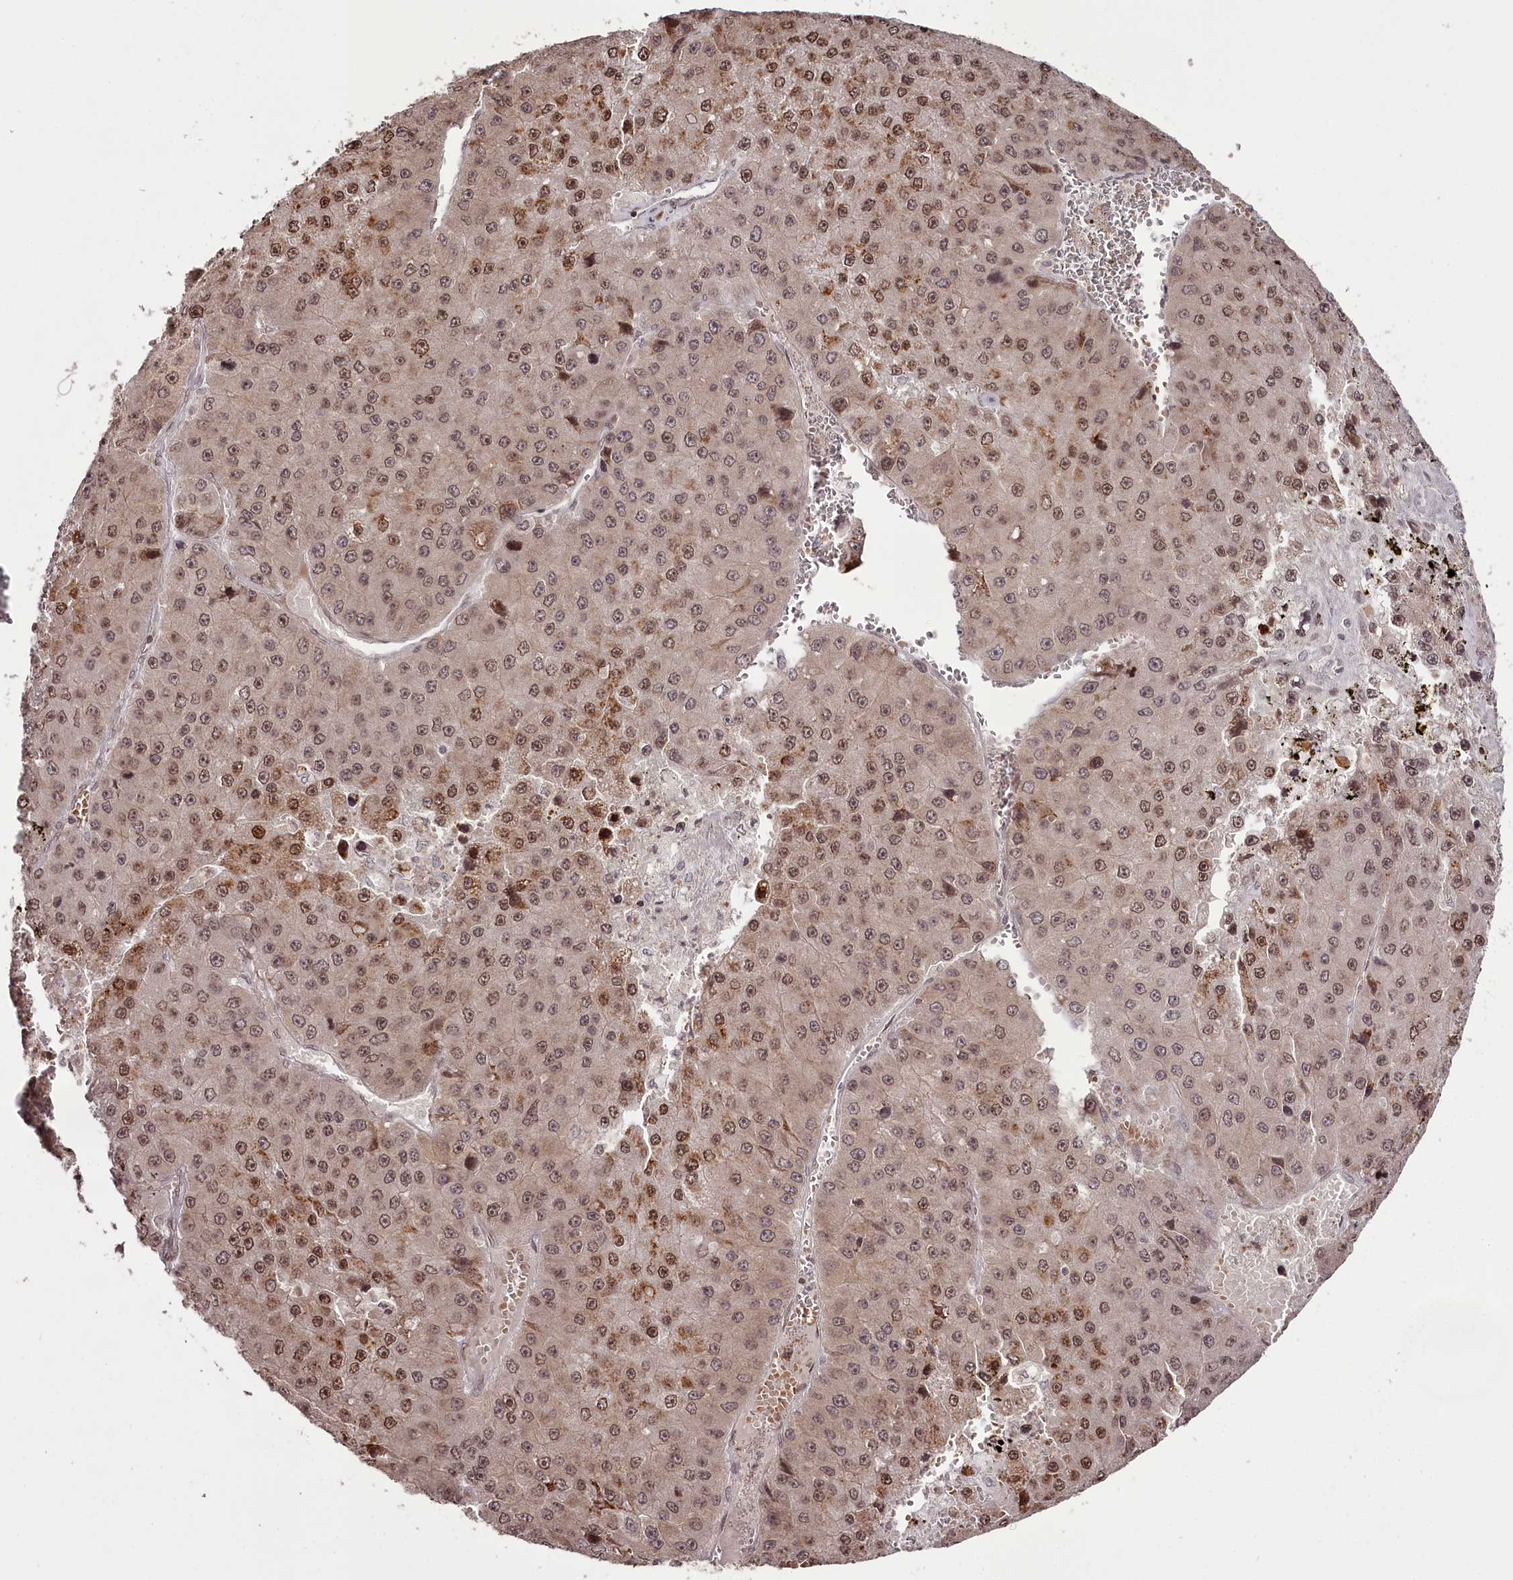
{"staining": {"intensity": "moderate", "quantity": ">75%", "location": "nuclear"}, "tissue": "liver cancer", "cell_type": "Tumor cells", "image_type": "cancer", "snomed": [{"axis": "morphology", "description": "Carcinoma, Hepatocellular, NOS"}, {"axis": "topography", "description": "Liver"}], "caption": "This histopathology image shows liver hepatocellular carcinoma stained with immunohistochemistry (IHC) to label a protein in brown. The nuclear of tumor cells show moderate positivity for the protein. Nuclei are counter-stained blue.", "gene": "THYN1", "patient": {"sex": "female", "age": 73}}